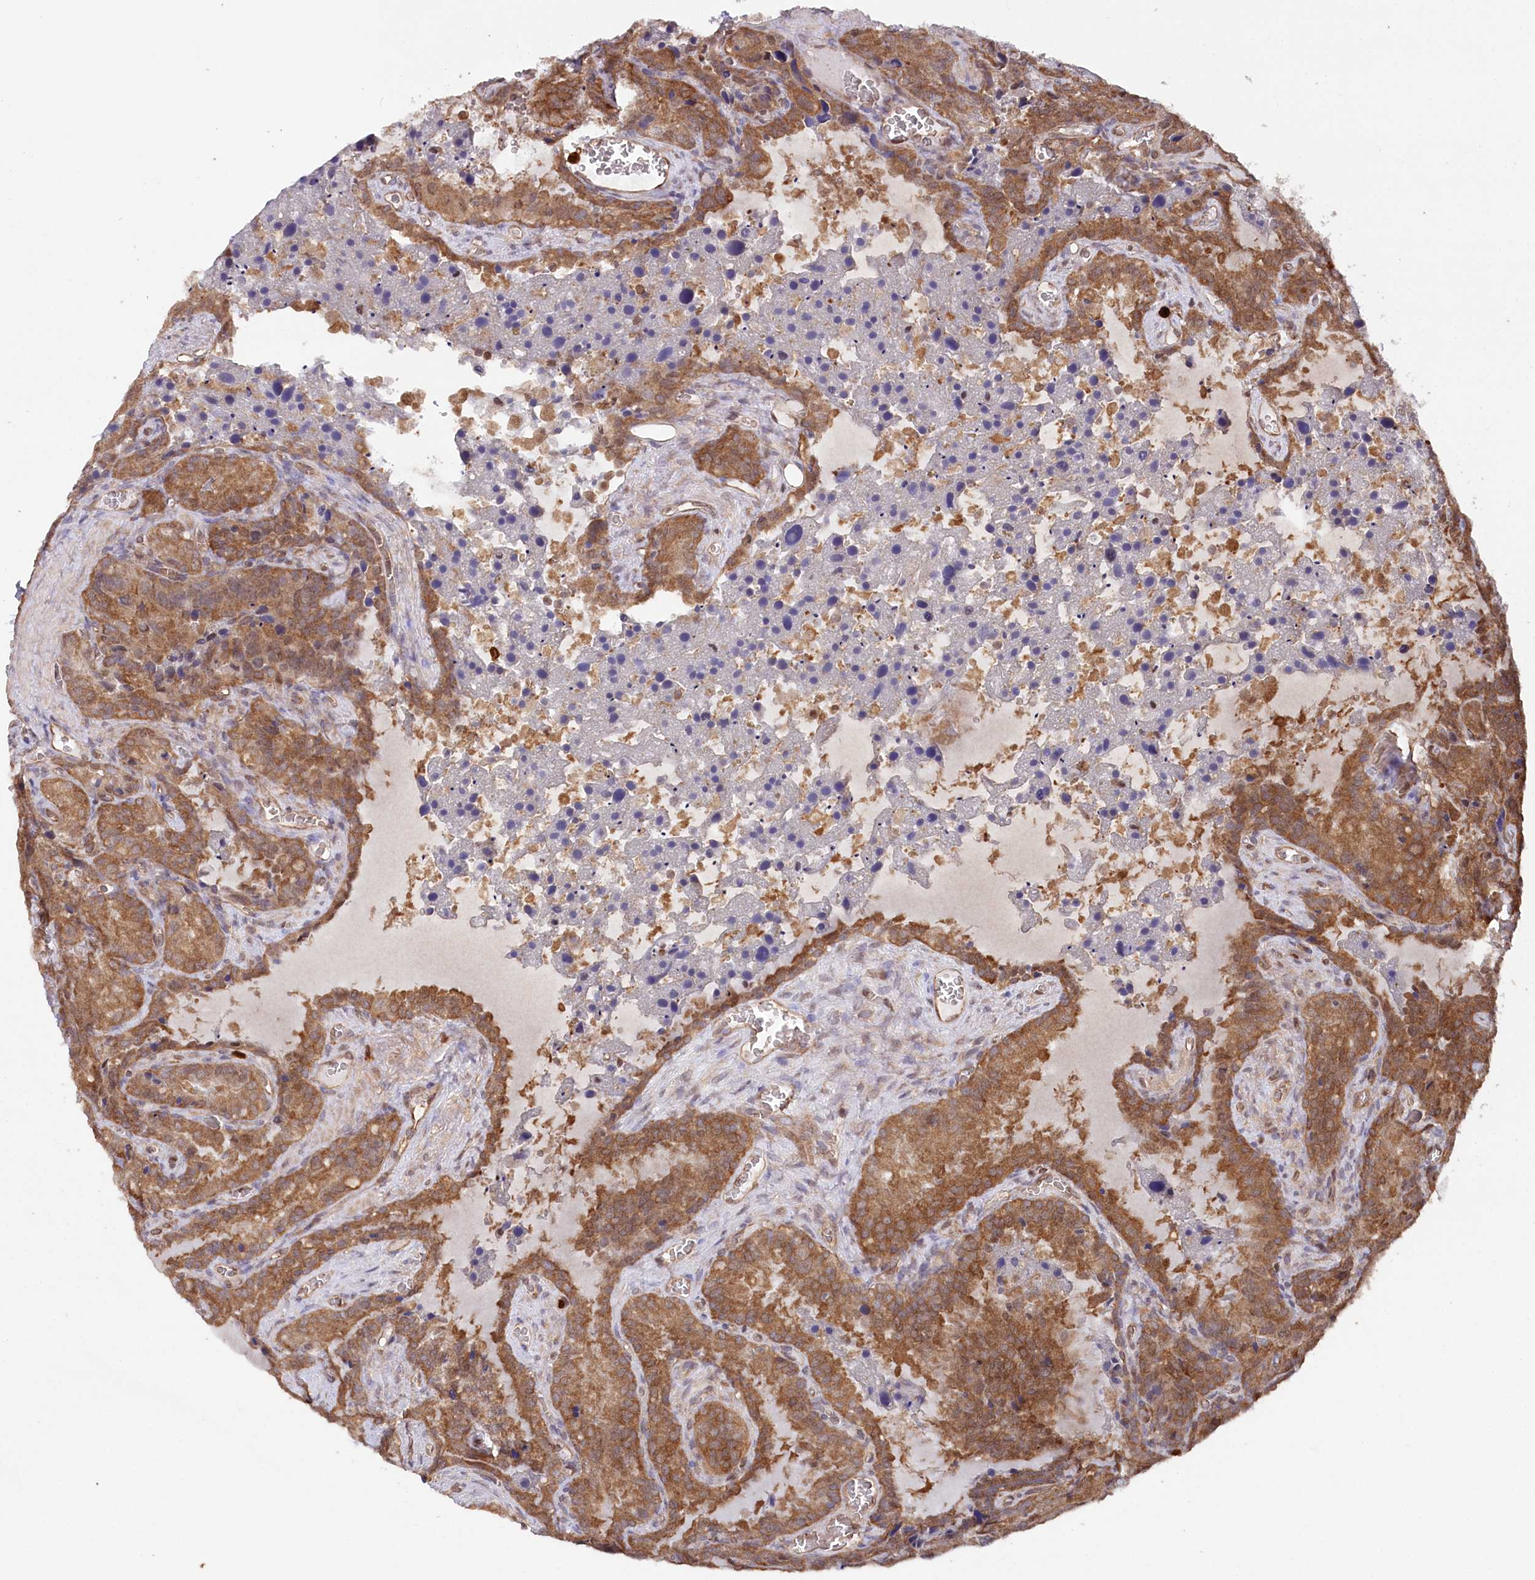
{"staining": {"intensity": "moderate", "quantity": ">75%", "location": "cytoplasmic/membranous"}, "tissue": "seminal vesicle", "cell_type": "Glandular cells", "image_type": "normal", "snomed": [{"axis": "morphology", "description": "Normal tissue, NOS"}, {"axis": "topography", "description": "Seminal veicle"}], "caption": "Immunohistochemical staining of benign human seminal vesicle demonstrates medium levels of moderate cytoplasmic/membranous expression in approximately >75% of glandular cells.", "gene": "LSG1", "patient": {"sex": "male", "age": 62}}